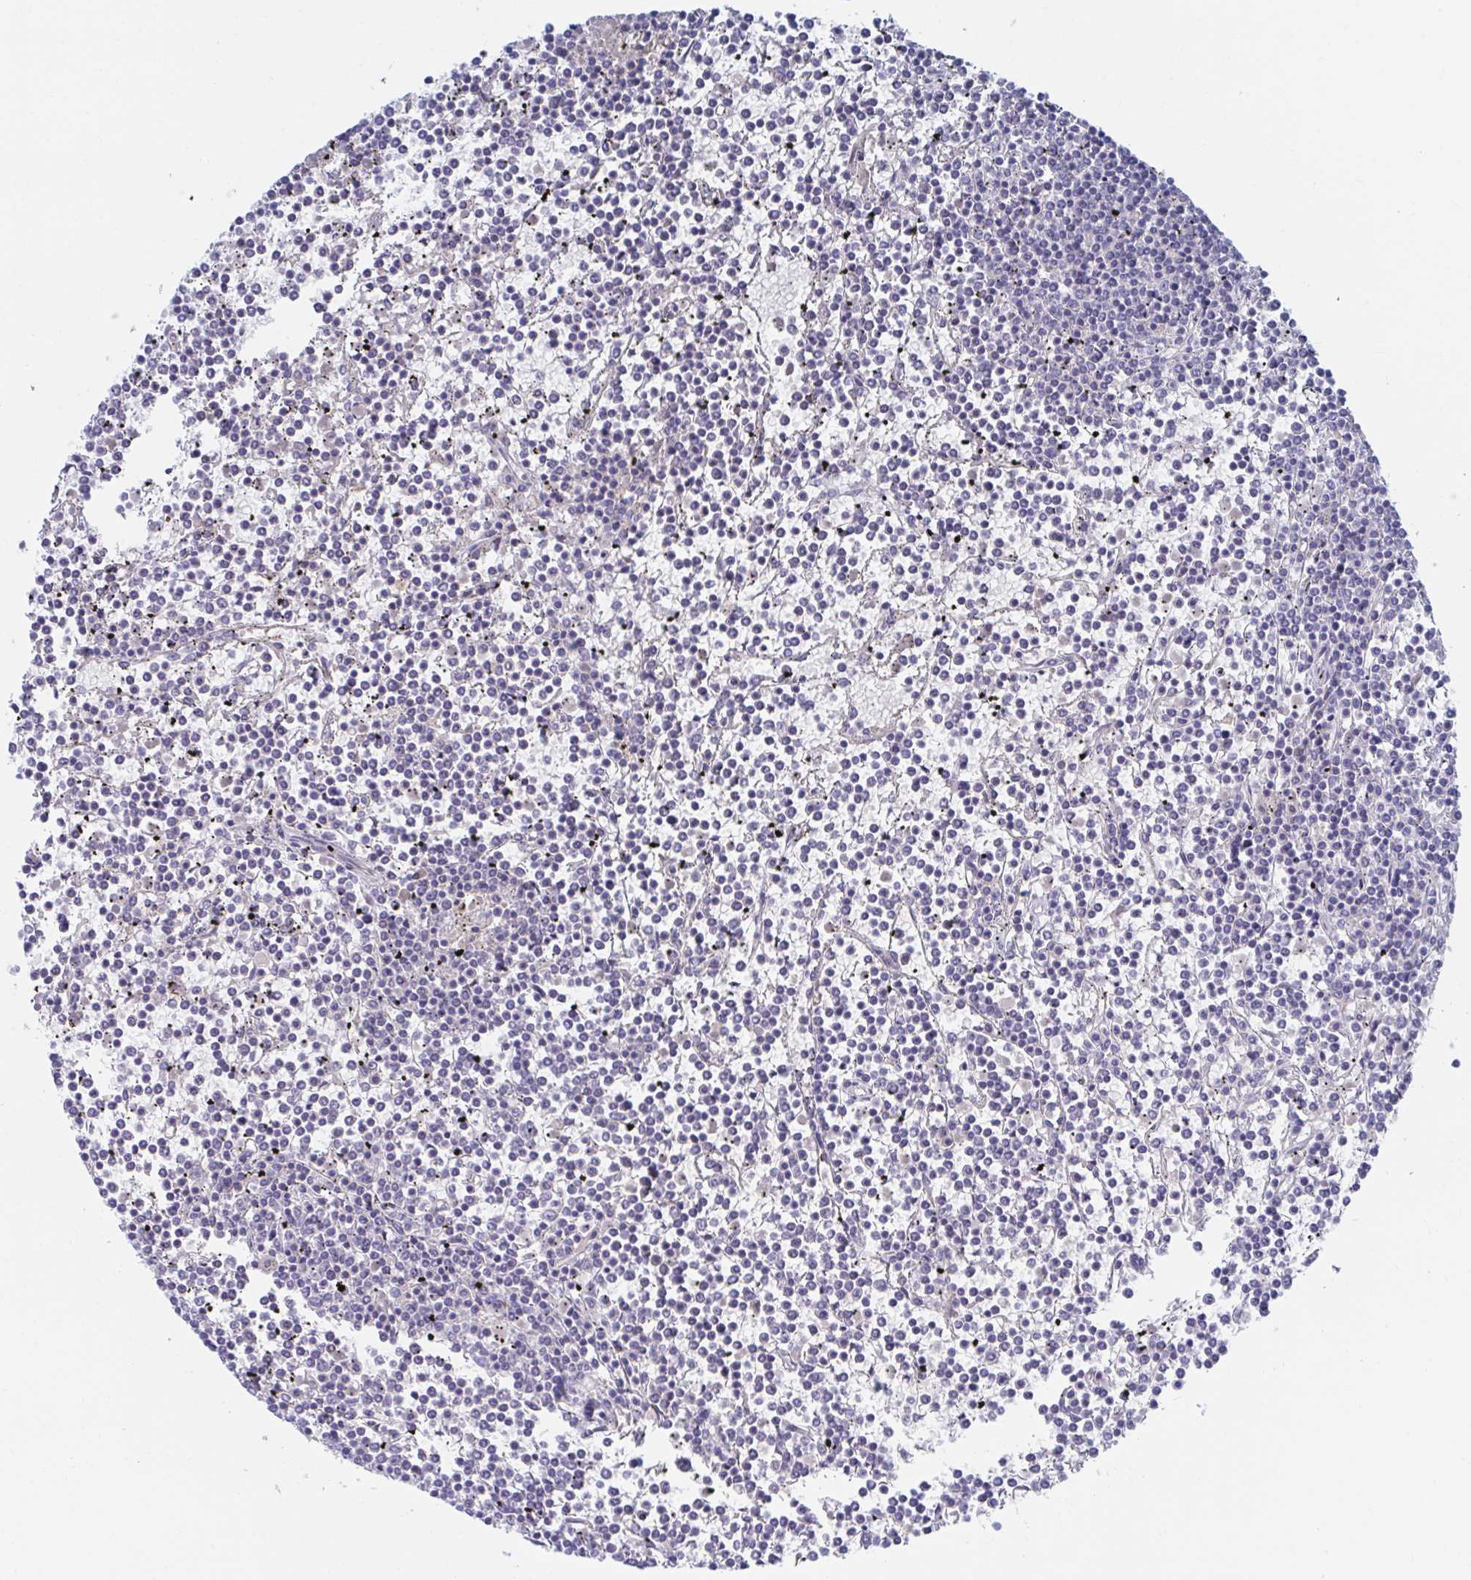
{"staining": {"intensity": "negative", "quantity": "none", "location": "none"}, "tissue": "lymphoma", "cell_type": "Tumor cells", "image_type": "cancer", "snomed": [{"axis": "morphology", "description": "Malignant lymphoma, non-Hodgkin's type, Low grade"}, {"axis": "topography", "description": "Spleen"}], "caption": "Lymphoma stained for a protein using immunohistochemistry (IHC) demonstrates no staining tumor cells.", "gene": "TNFAIP6", "patient": {"sex": "female", "age": 19}}